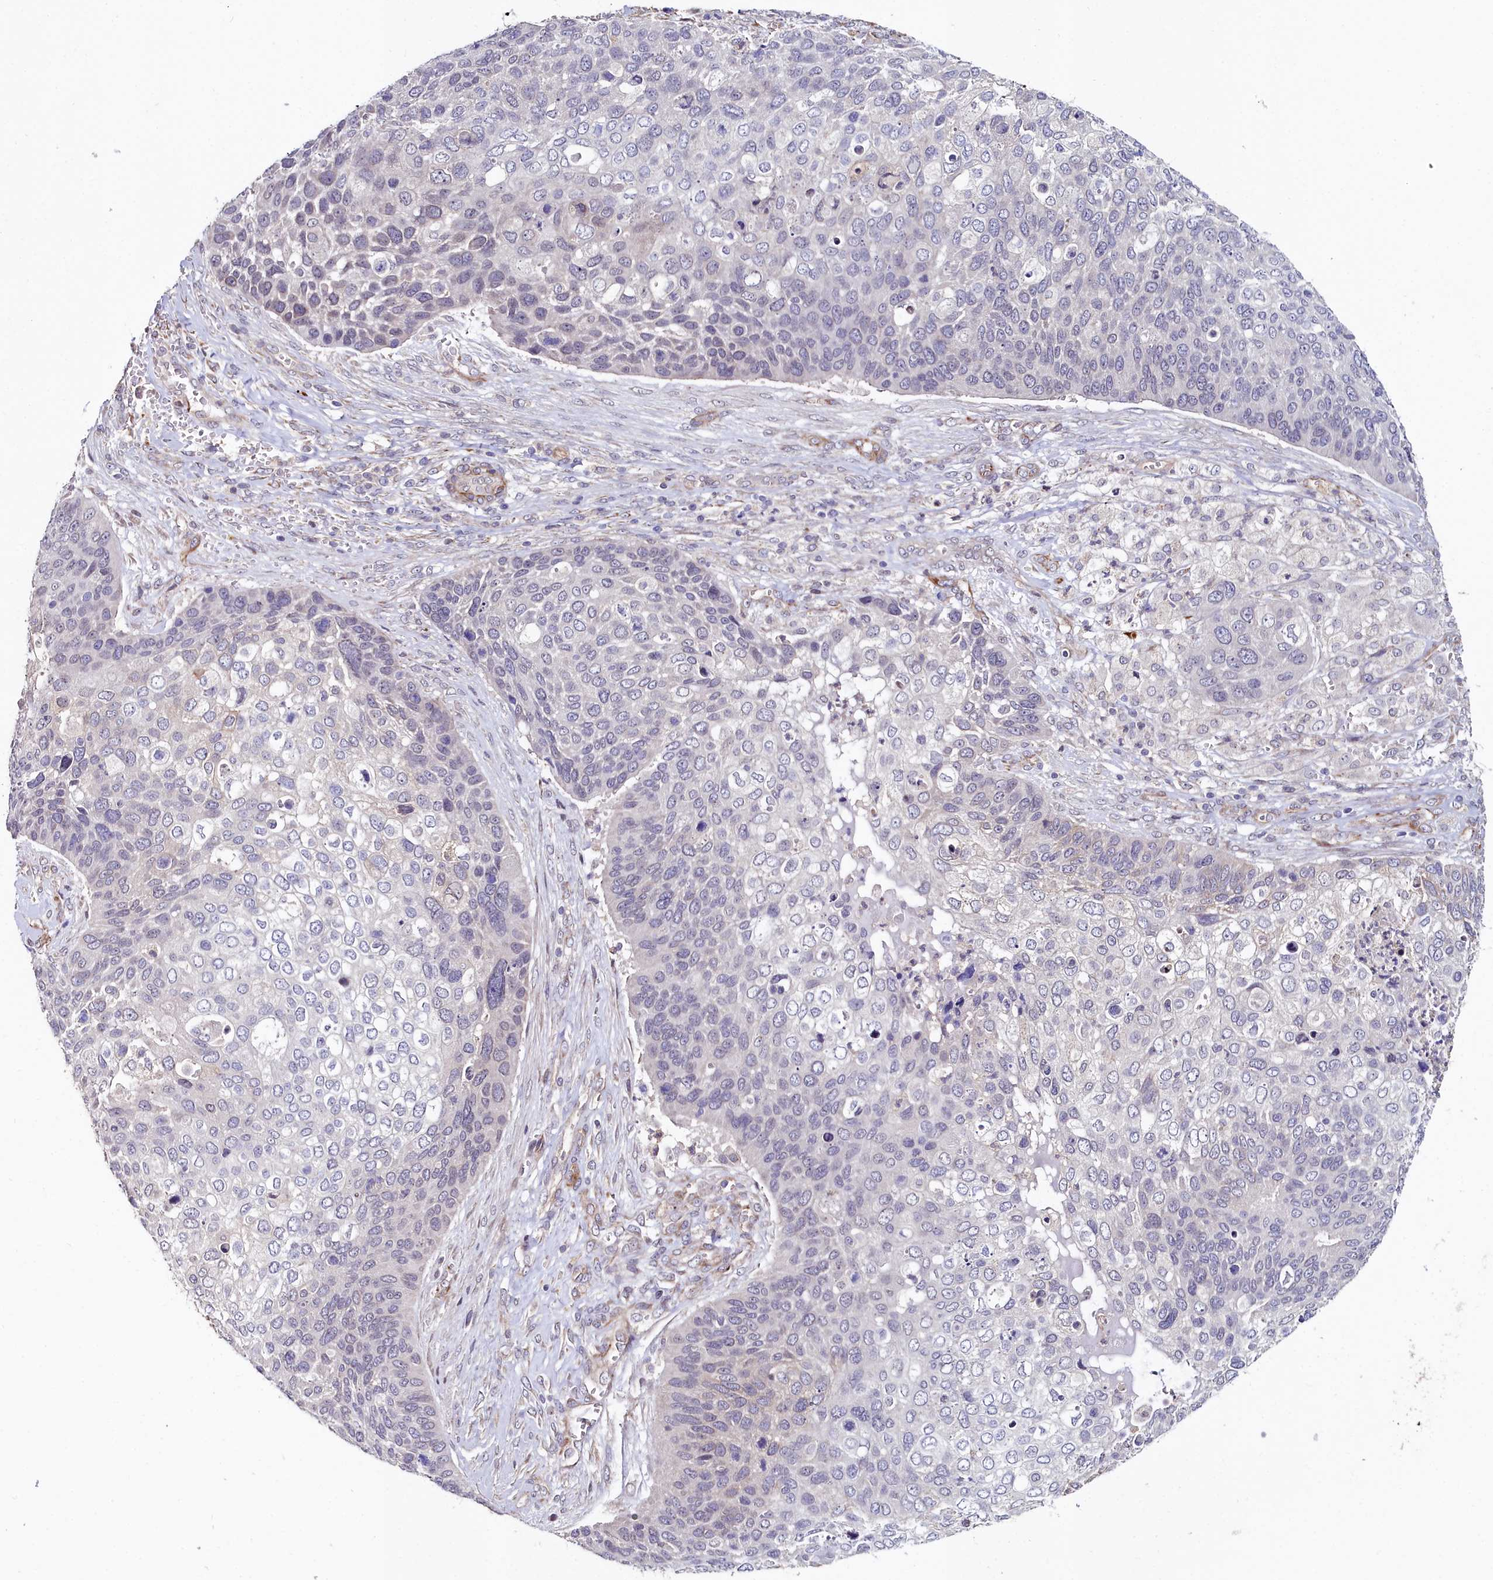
{"staining": {"intensity": "negative", "quantity": "none", "location": "none"}, "tissue": "skin cancer", "cell_type": "Tumor cells", "image_type": "cancer", "snomed": [{"axis": "morphology", "description": "Basal cell carcinoma"}, {"axis": "topography", "description": "Skin"}], "caption": "The histopathology image displays no significant expression in tumor cells of skin cancer (basal cell carcinoma).", "gene": "C4orf19", "patient": {"sex": "female", "age": 74}}